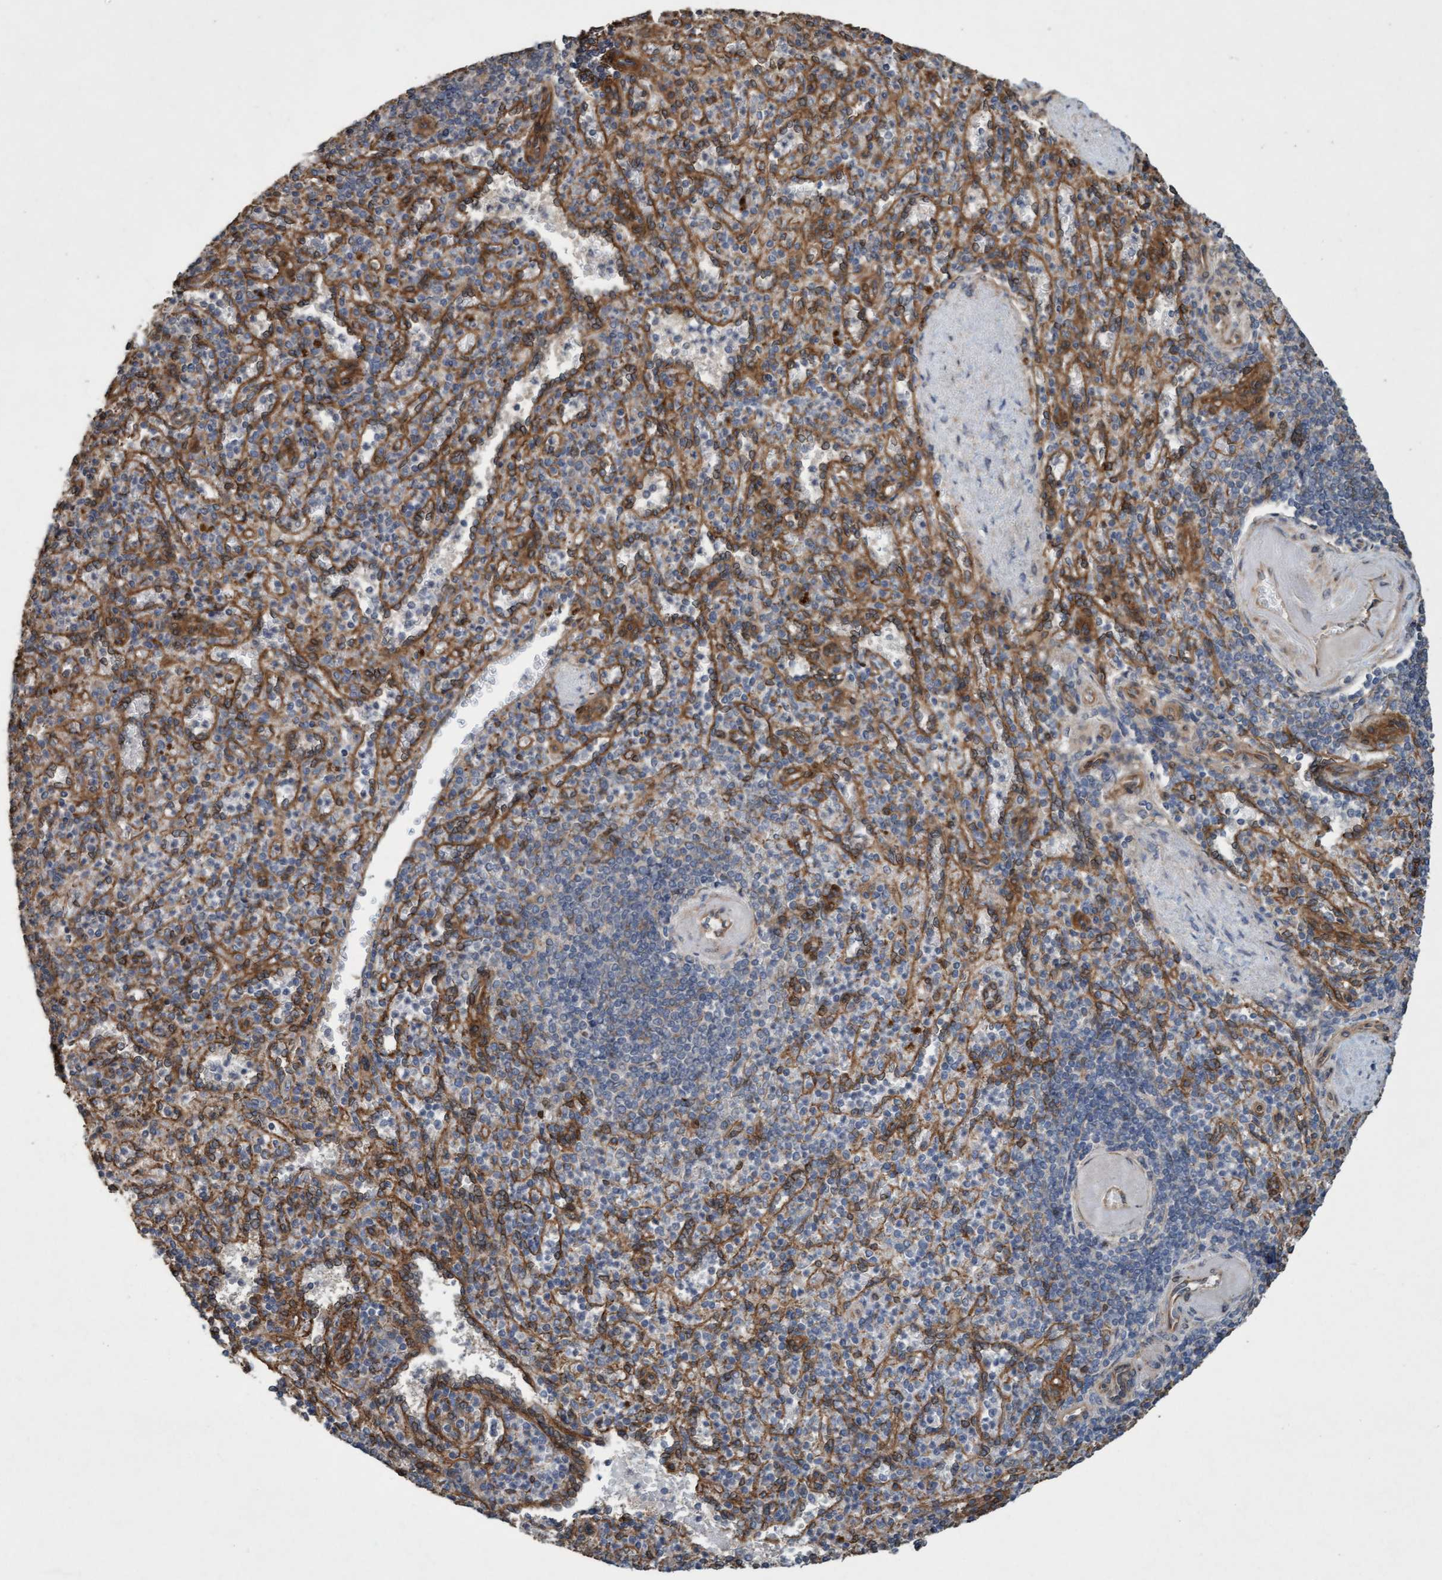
{"staining": {"intensity": "negative", "quantity": "none", "location": "none"}, "tissue": "spleen", "cell_type": "Cells in red pulp", "image_type": "normal", "snomed": [{"axis": "morphology", "description": "Normal tissue, NOS"}, {"axis": "topography", "description": "Spleen"}], "caption": "Micrograph shows no significant protein expression in cells in red pulp of normal spleen.", "gene": "CDC42EP4", "patient": {"sex": "female", "age": 74}}